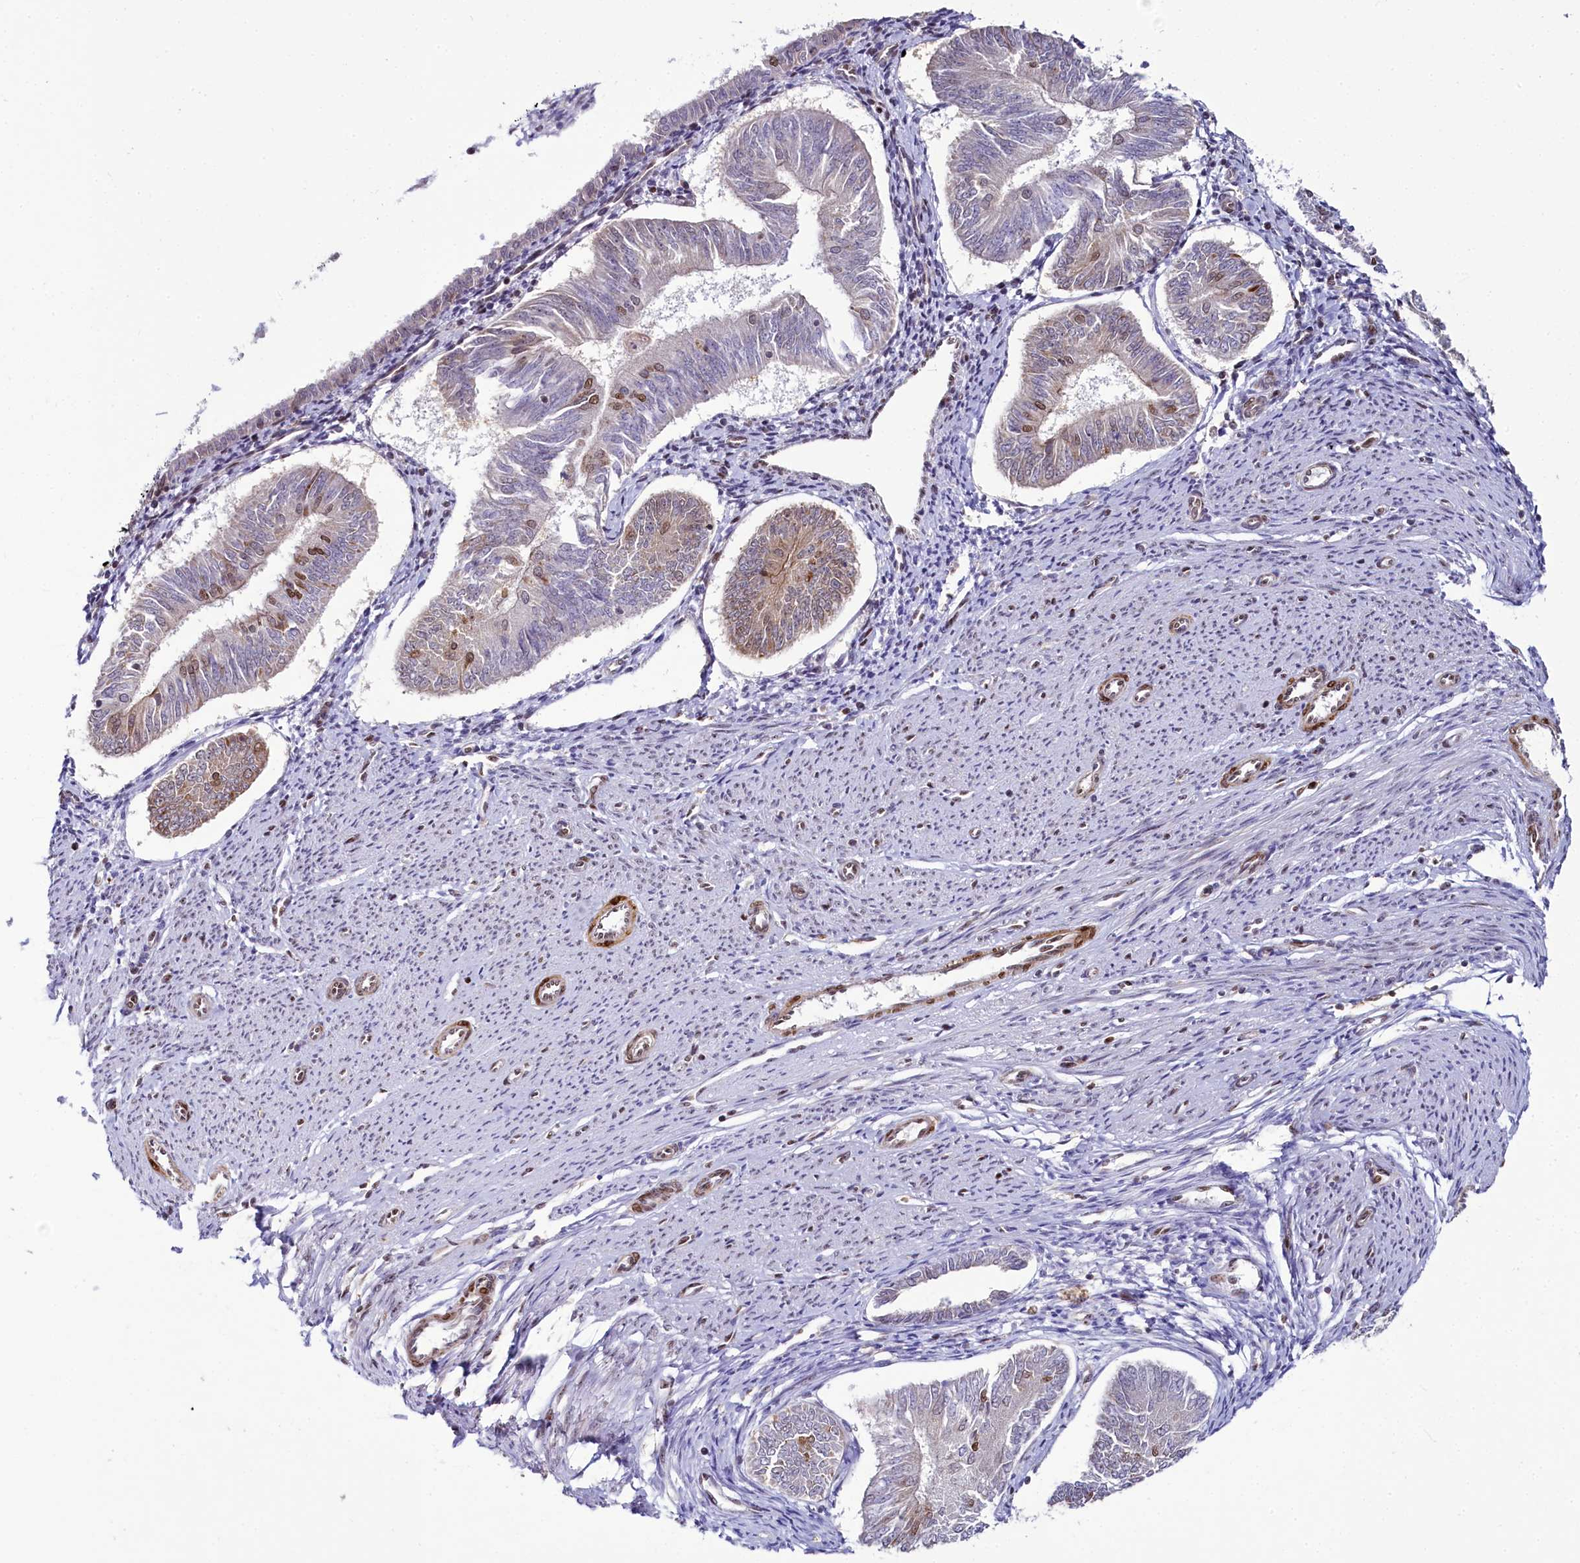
{"staining": {"intensity": "moderate", "quantity": "<25%", "location": "cytoplasmic/membranous,nuclear"}, "tissue": "endometrial cancer", "cell_type": "Tumor cells", "image_type": "cancer", "snomed": [{"axis": "morphology", "description": "Adenocarcinoma, NOS"}, {"axis": "topography", "description": "Endometrium"}], "caption": "Protein analysis of endometrial cancer tissue shows moderate cytoplasmic/membranous and nuclear expression in about <25% of tumor cells. Nuclei are stained in blue.", "gene": "TCOF1", "patient": {"sex": "female", "age": 58}}